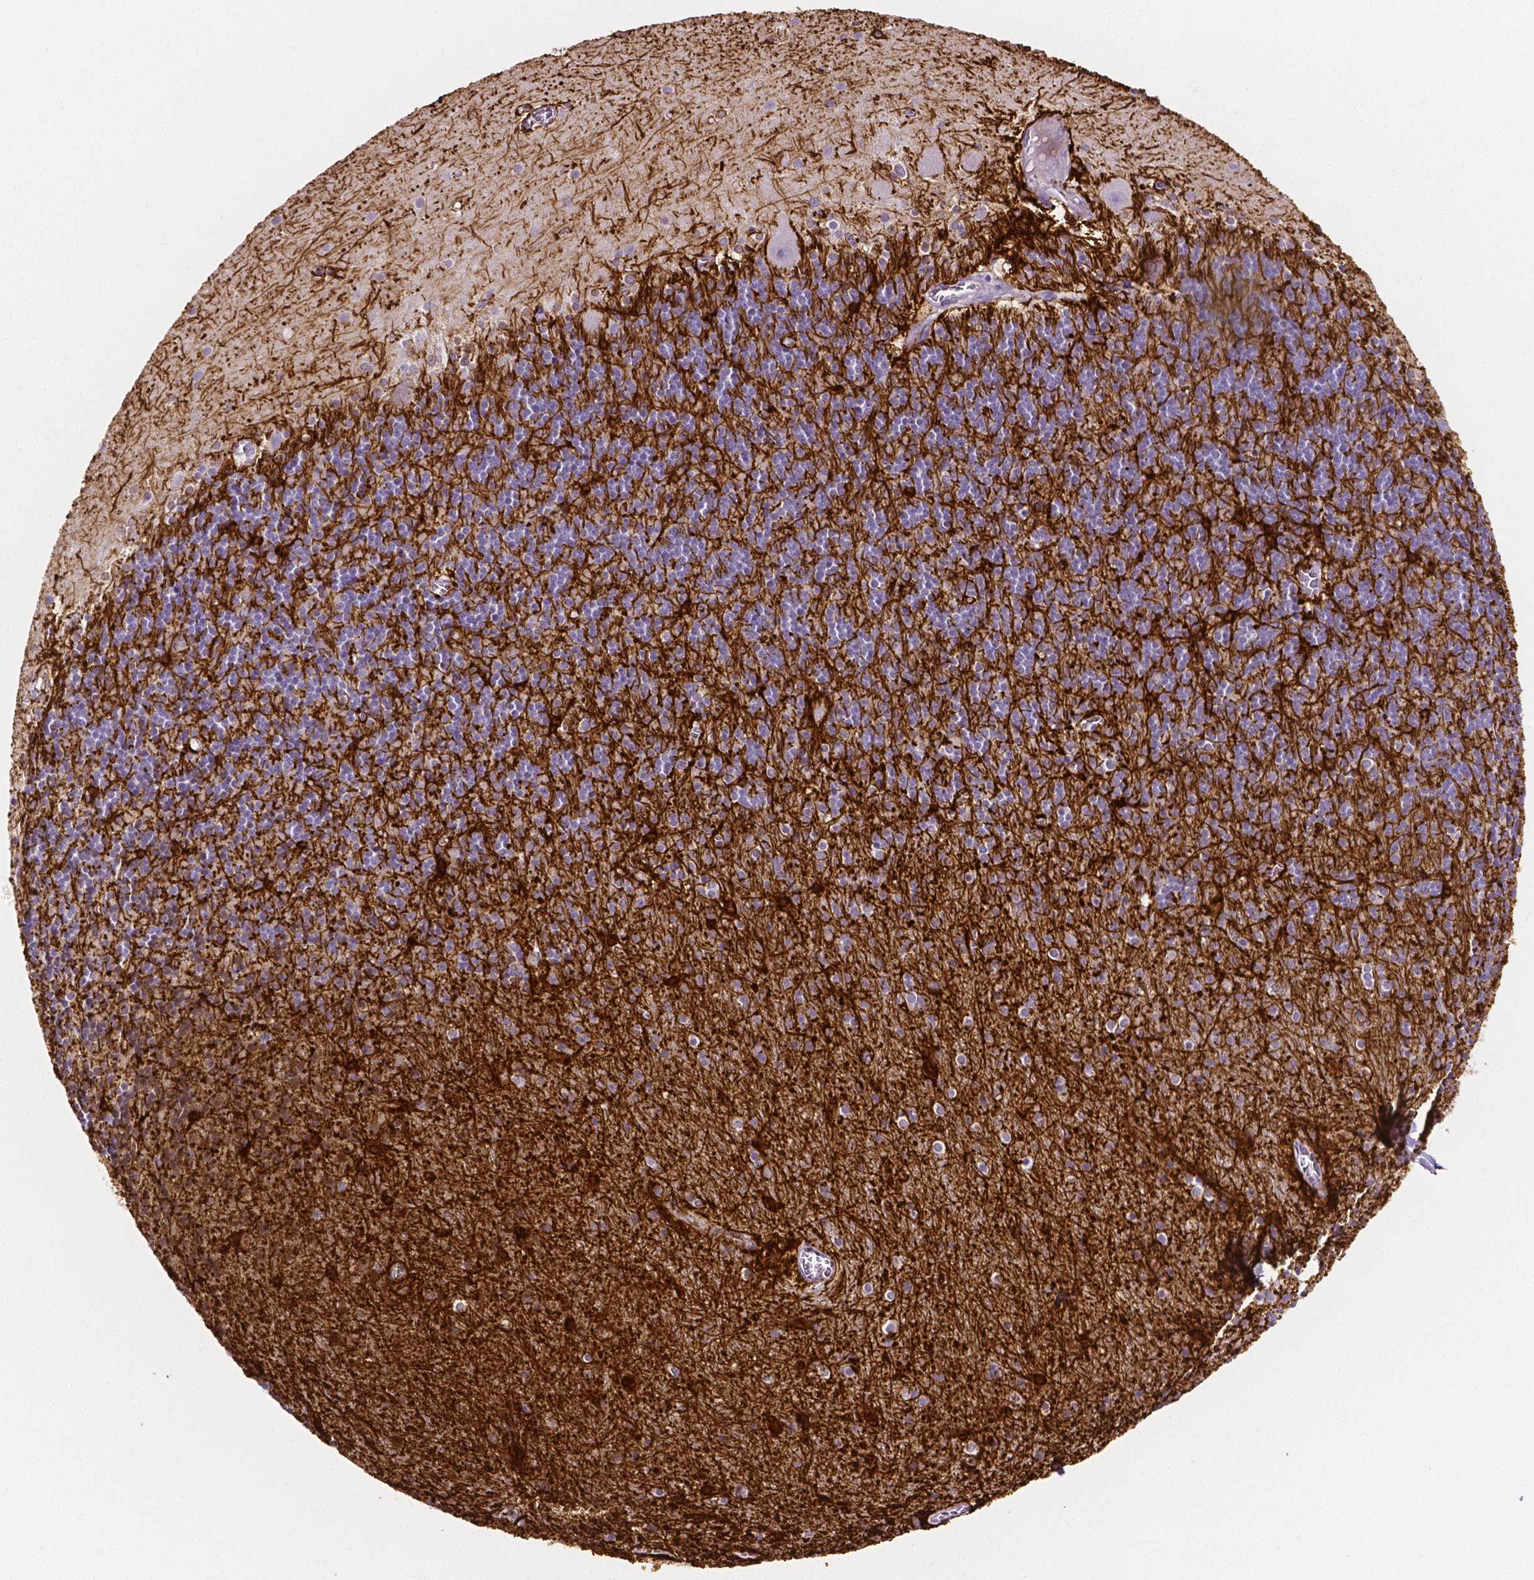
{"staining": {"intensity": "negative", "quantity": "none", "location": "none"}, "tissue": "cerebellum", "cell_type": "Cells in granular layer", "image_type": "normal", "snomed": [{"axis": "morphology", "description": "Normal tissue, NOS"}, {"axis": "topography", "description": "Cerebellum"}], "caption": "This is an IHC image of benign human cerebellum. There is no staining in cells in granular layer.", "gene": "SLC22A2", "patient": {"sex": "male", "age": 70}}